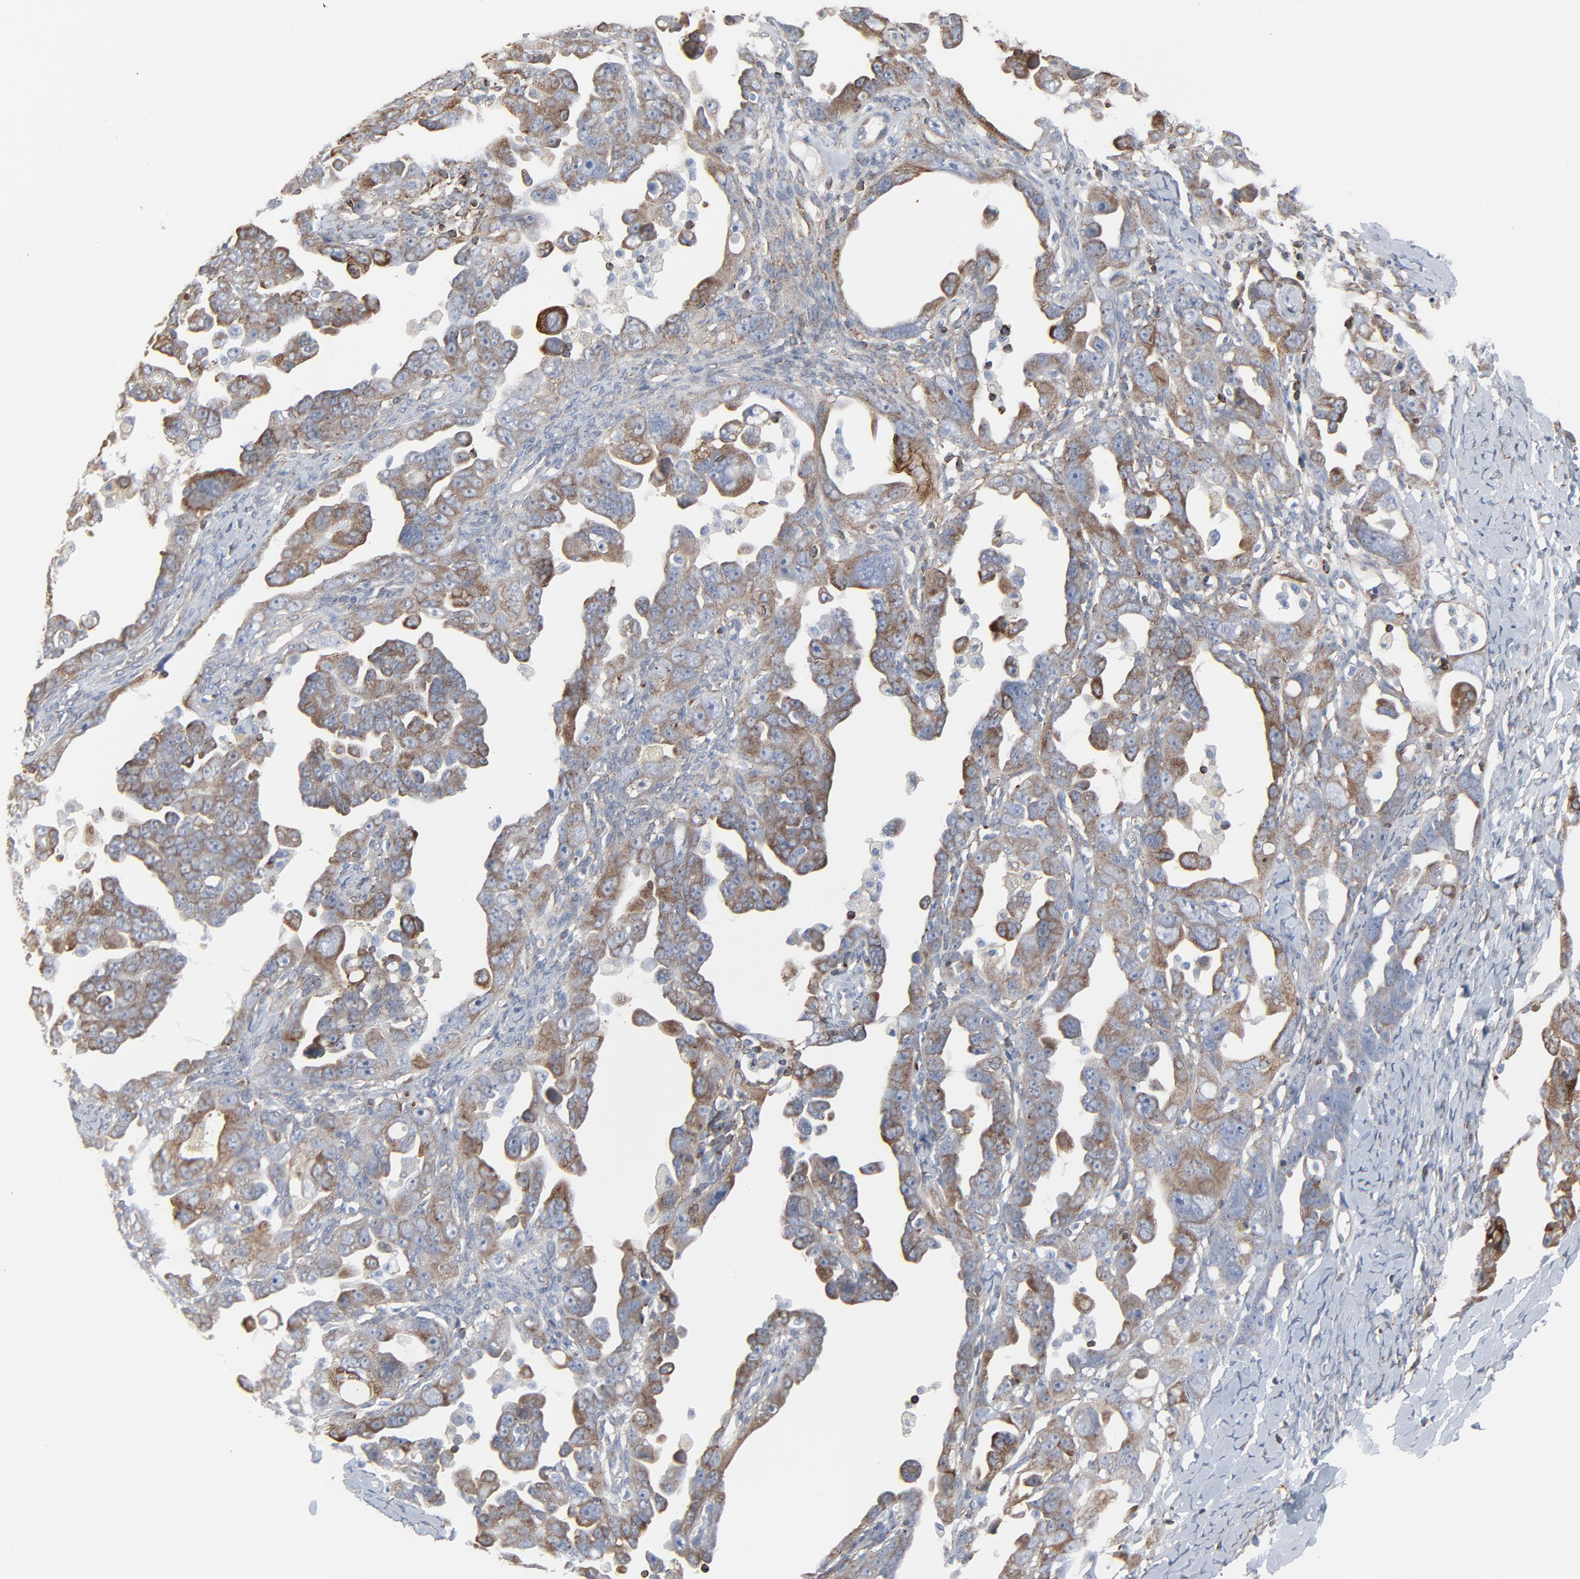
{"staining": {"intensity": "moderate", "quantity": ">75%", "location": "cytoplasmic/membranous"}, "tissue": "ovarian cancer", "cell_type": "Tumor cells", "image_type": "cancer", "snomed": [{"axis": "morphology", "description": "Cystadenocarcinoma, serous, NOS"}, {"axis": "topography", "description": "Ovary"}], "caption": "Tumor cells display moderate cytoplasmic/membranous positivity in approximately >75% of cells in ovarian serous cystadenocarcinoma.", "gene": "OPTN", "patient": {"sex": "female", "age": 66}}